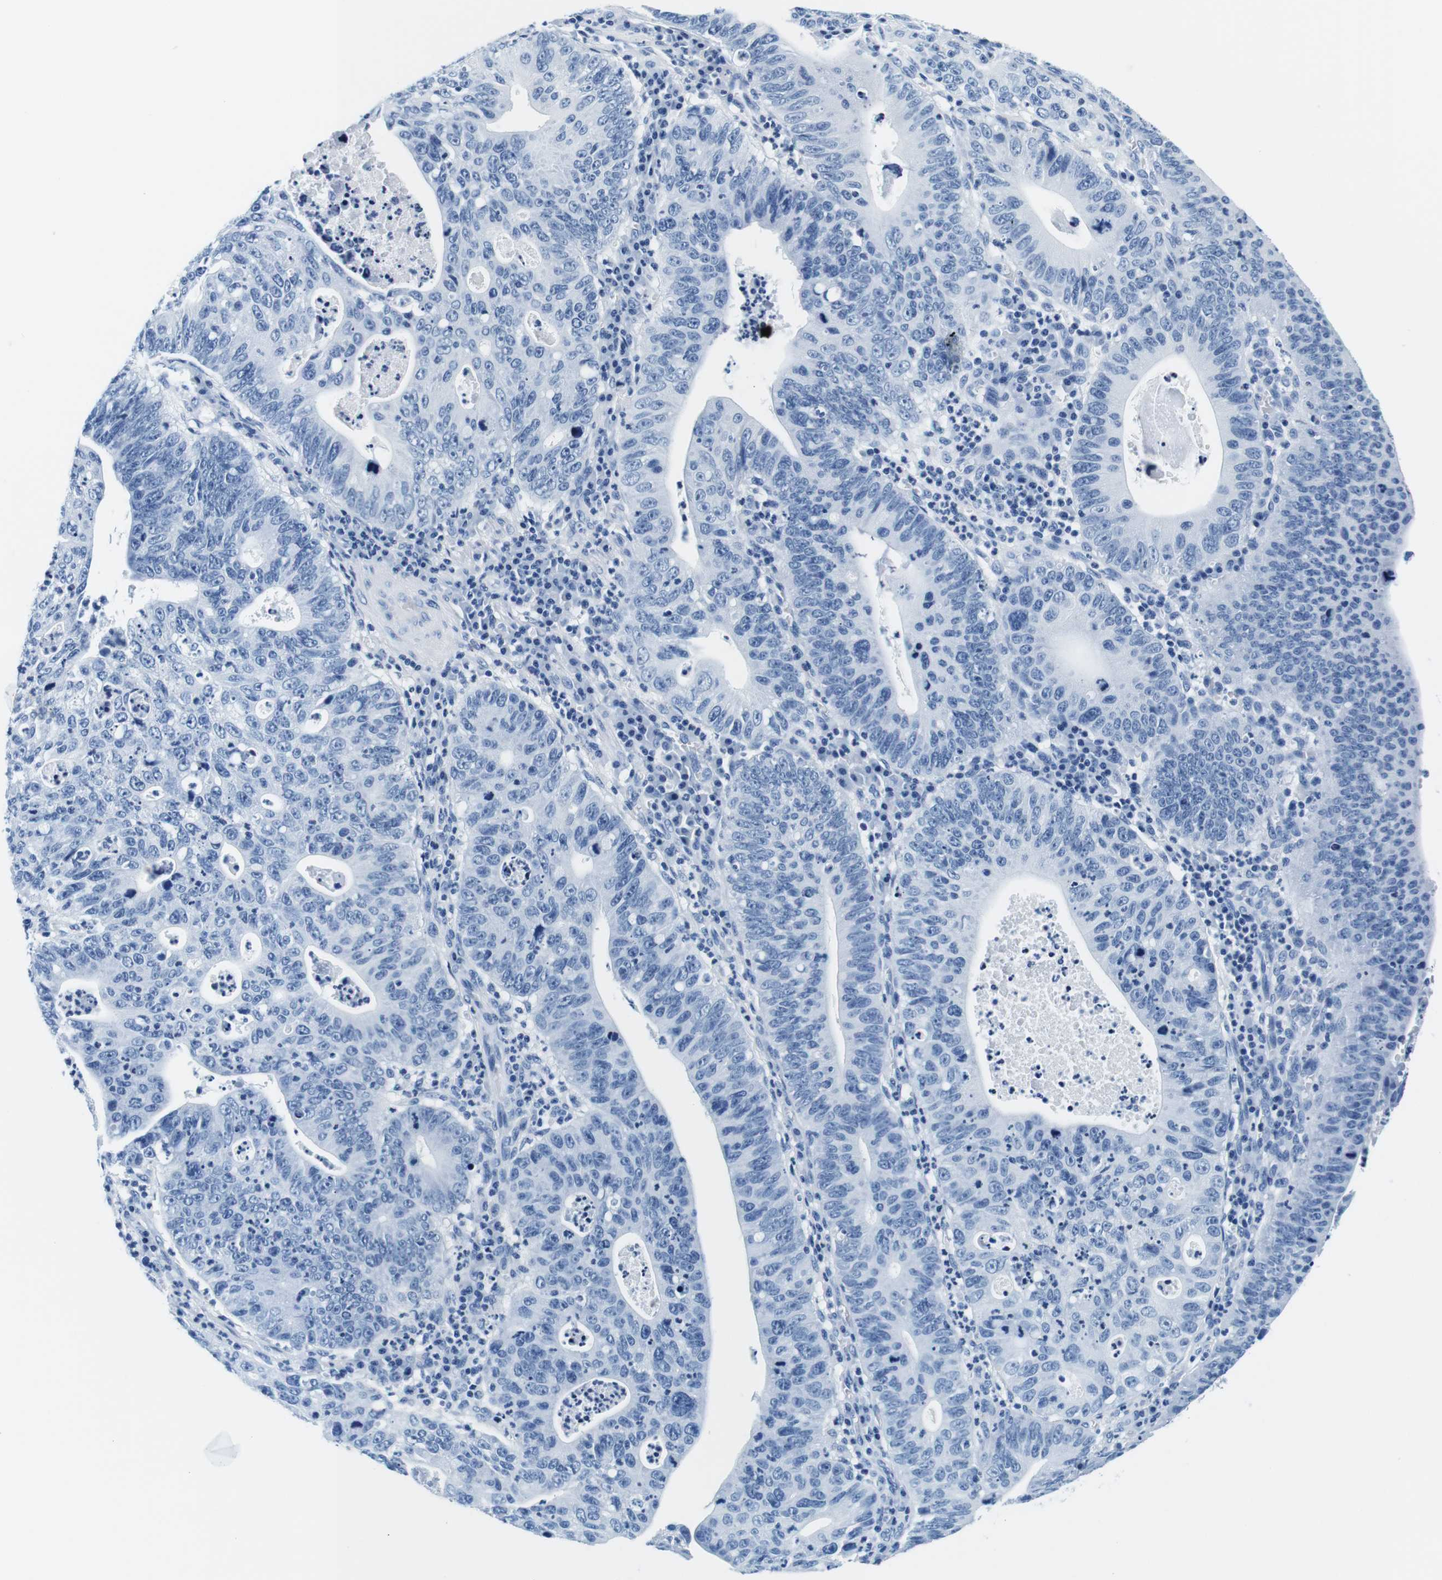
{"staining": {"intensity": "negative", "quantity": "none", "location": "none"}, "tissue": "stomach cancer", "cell_type": "Tumor cells", "image_type": "cancer", "snomed": [{"axis": "morphology", "description": "Adenocarcinoma, NOS"}, {"axis": "topography", "description": "Stomach"}], "caption": "Immunohistochemistry (IHC) of human stomach cancer (adenocarcinoma) demonstrates no staining in tumor cells.", "gene": "ELANE", "patient": {"sex": "male", "age": 59}}